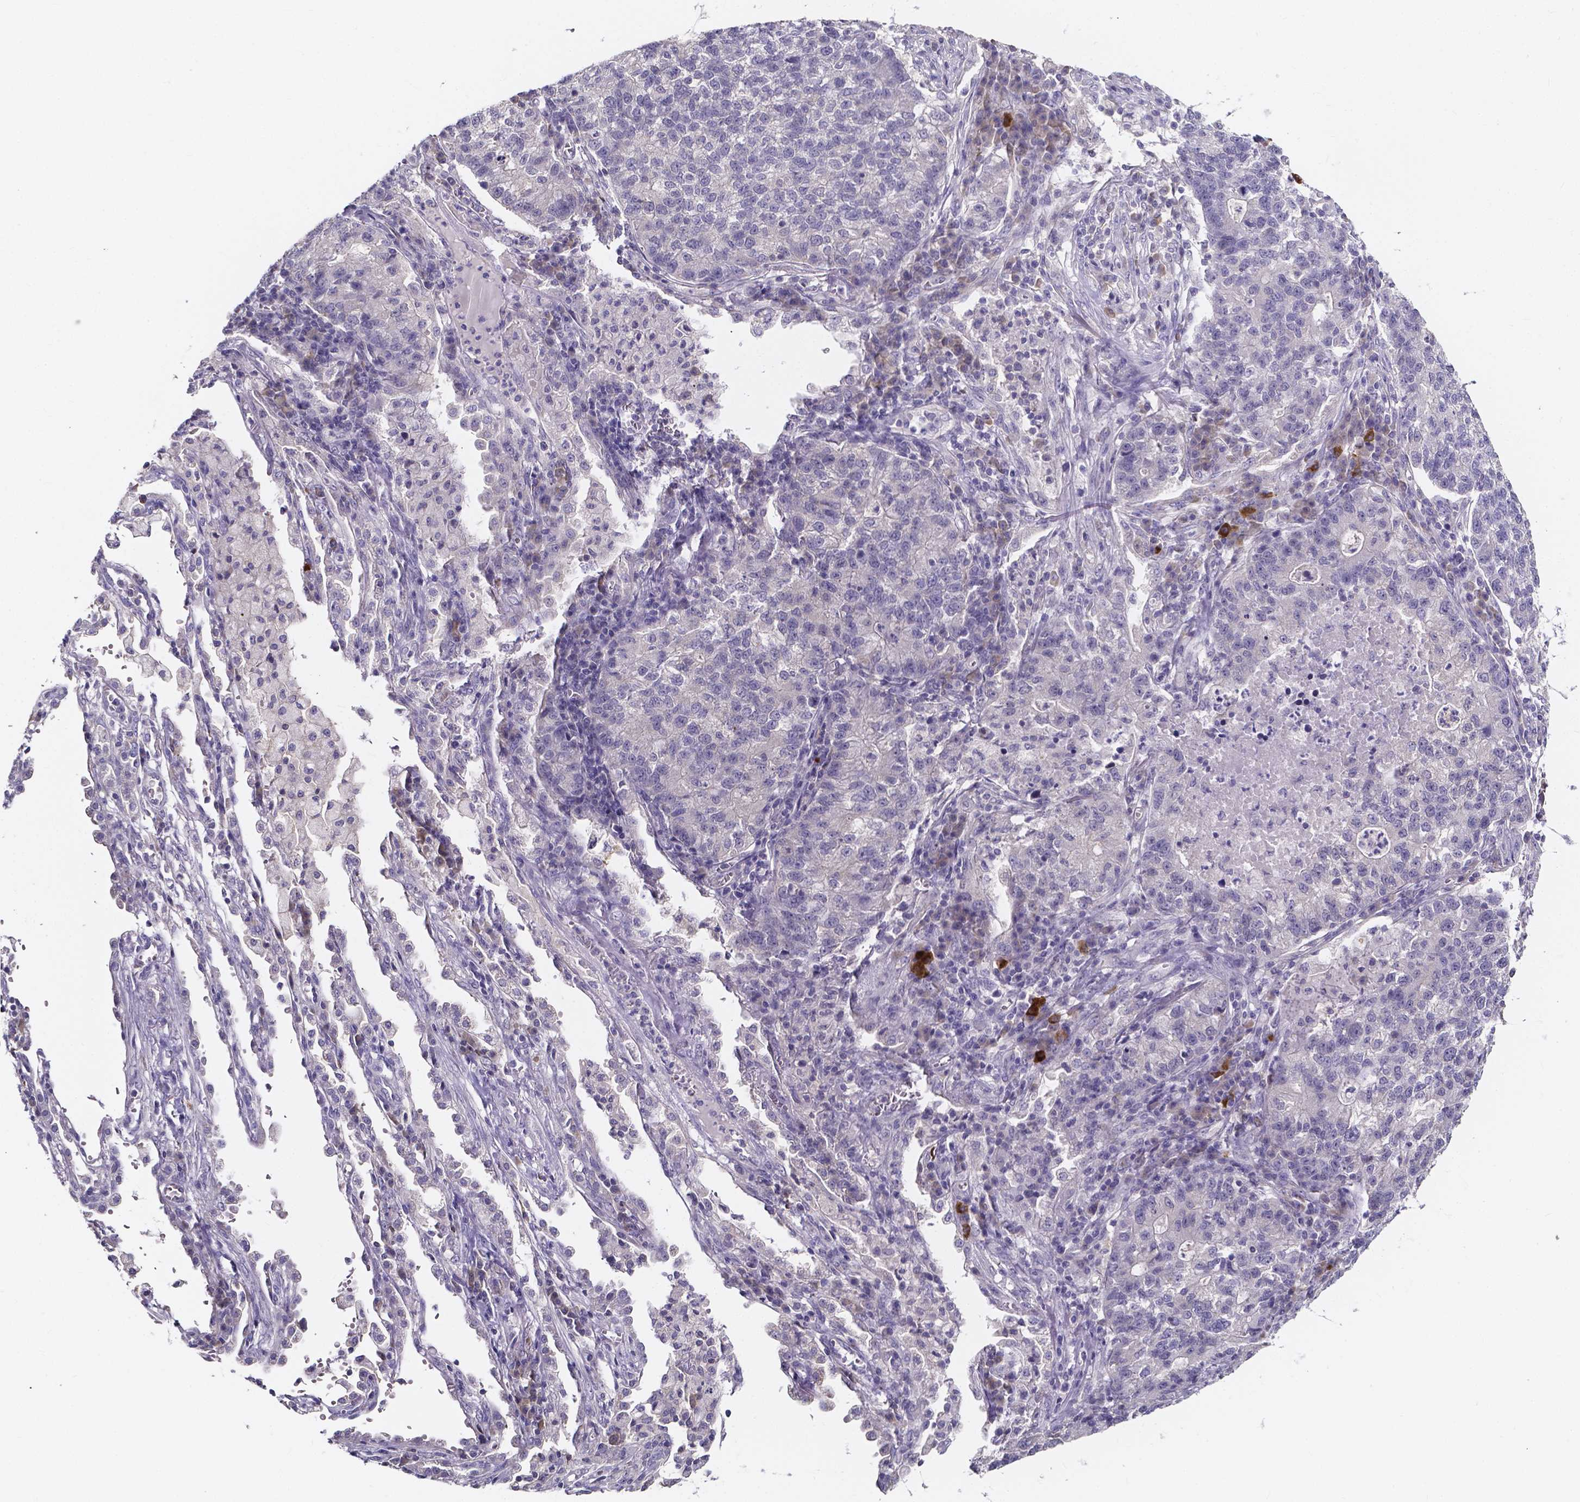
{"staining": {"intensity": "negative", "quantity": "none", "location": "none"}, "tissue": "lung cancer", "cell_type": "Tumor cells", "image_type": "cancer", "snomed": [{"axis": "morphology", "description": "Adenocarcinoma, NOS"}, {"axis": "topography", "description": "Lung"}], "caption": "This image is of adenocarcinoma (lung) stained with immunohistochemistry to label a protein in brown with the nuclei are counter-stained blue. There is no positivity in tumor cells.", "gene": "SPOCD1", "patient": {"sex": "male", "age": 57}}